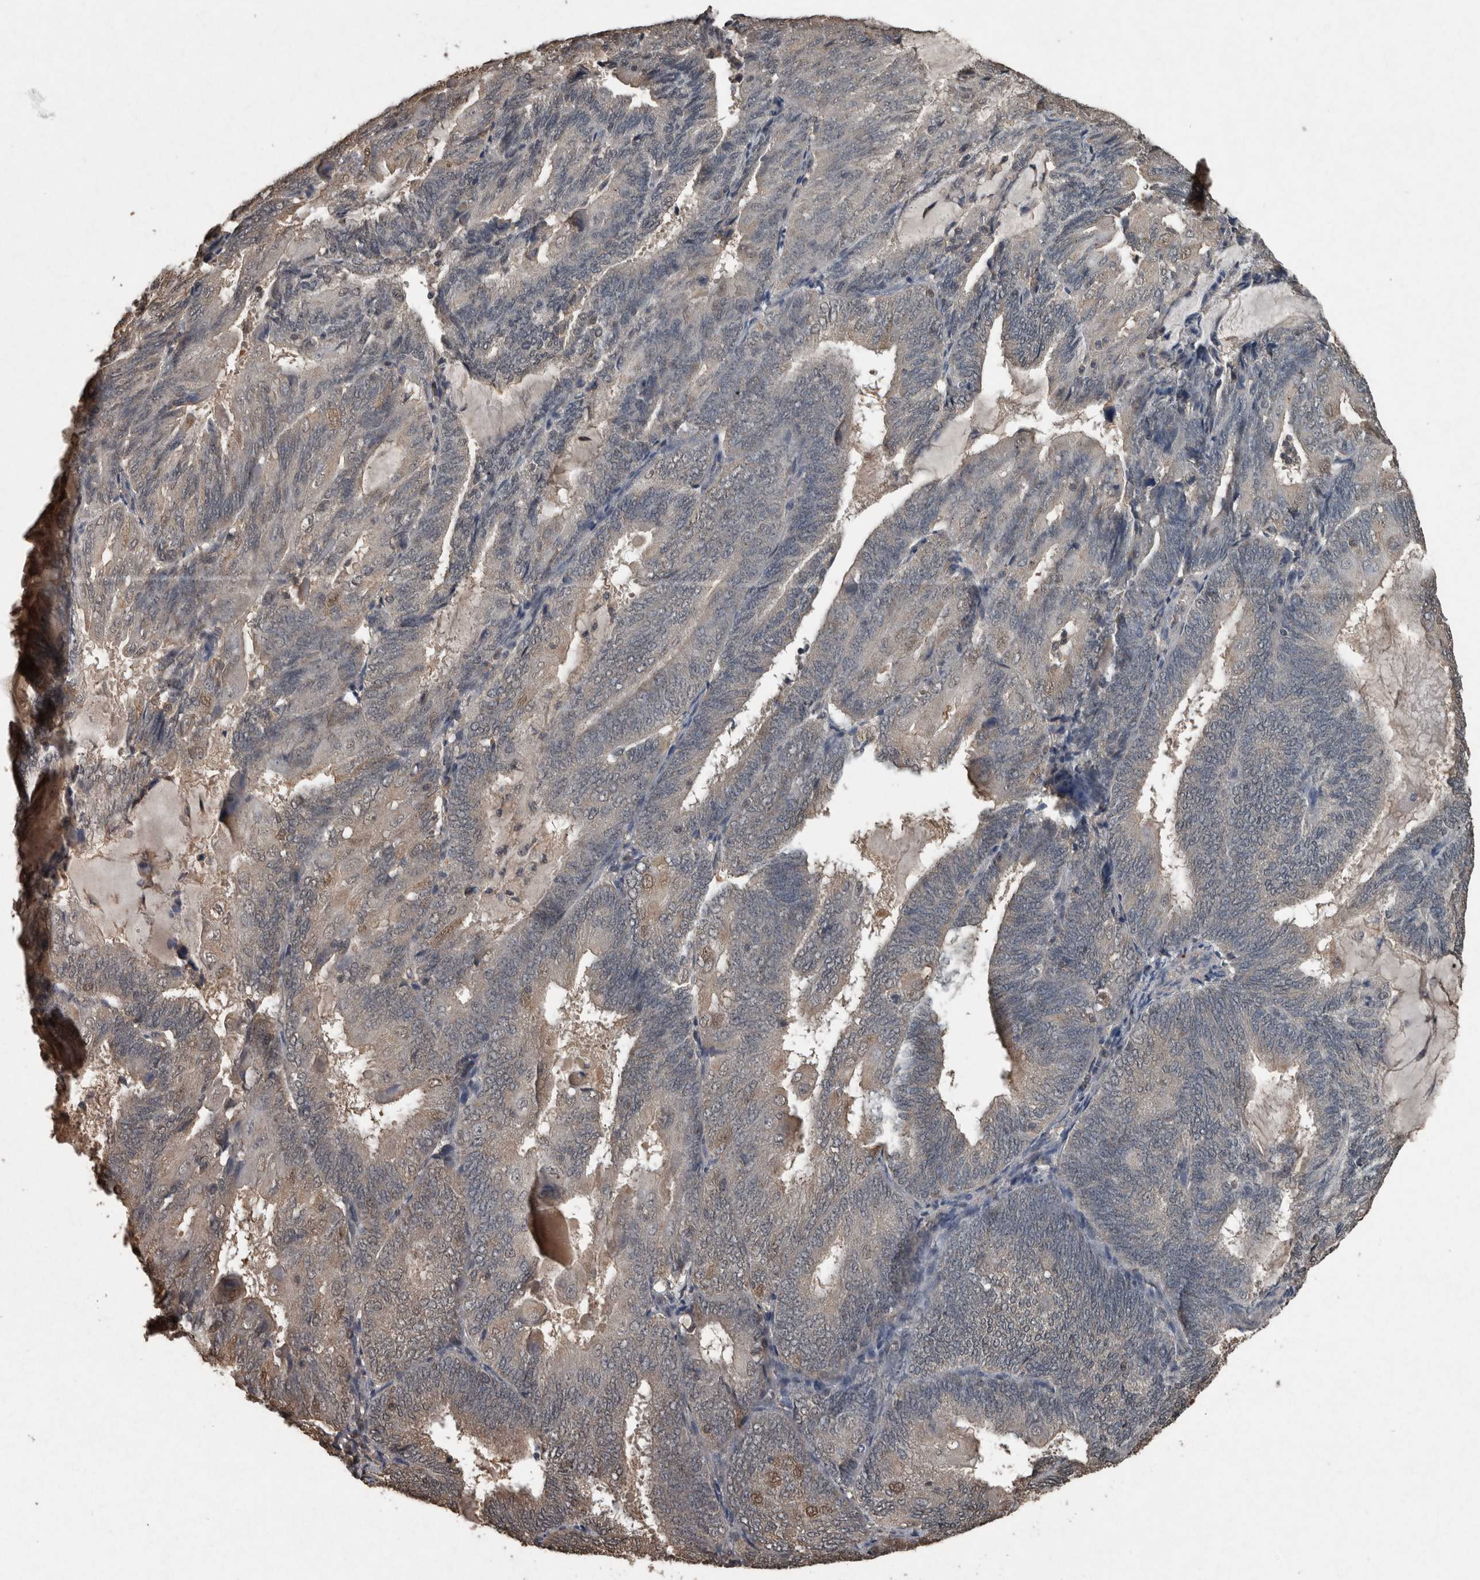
{"staining": {"intensity": "weak", "quantity": "<25%", "location": "cytoplasmic/membranous"}, "tissue": "endometrial cancer", "cell_type": "Tumor cells", "image_type": "cancer", "snomed": [{"axis": "morphology", "description": "Adenocarcinoma, NOS"}, {"axis": "topography", "description": "Endometrium"}], "caption": "Histopathology image shows no significant protein positivity in tumor cells of adenocarcinoma (endometrial). Nuclei are stained in blue.", "gene": "FGFRL1", "patient": {"sex": "female", "age": 81}}